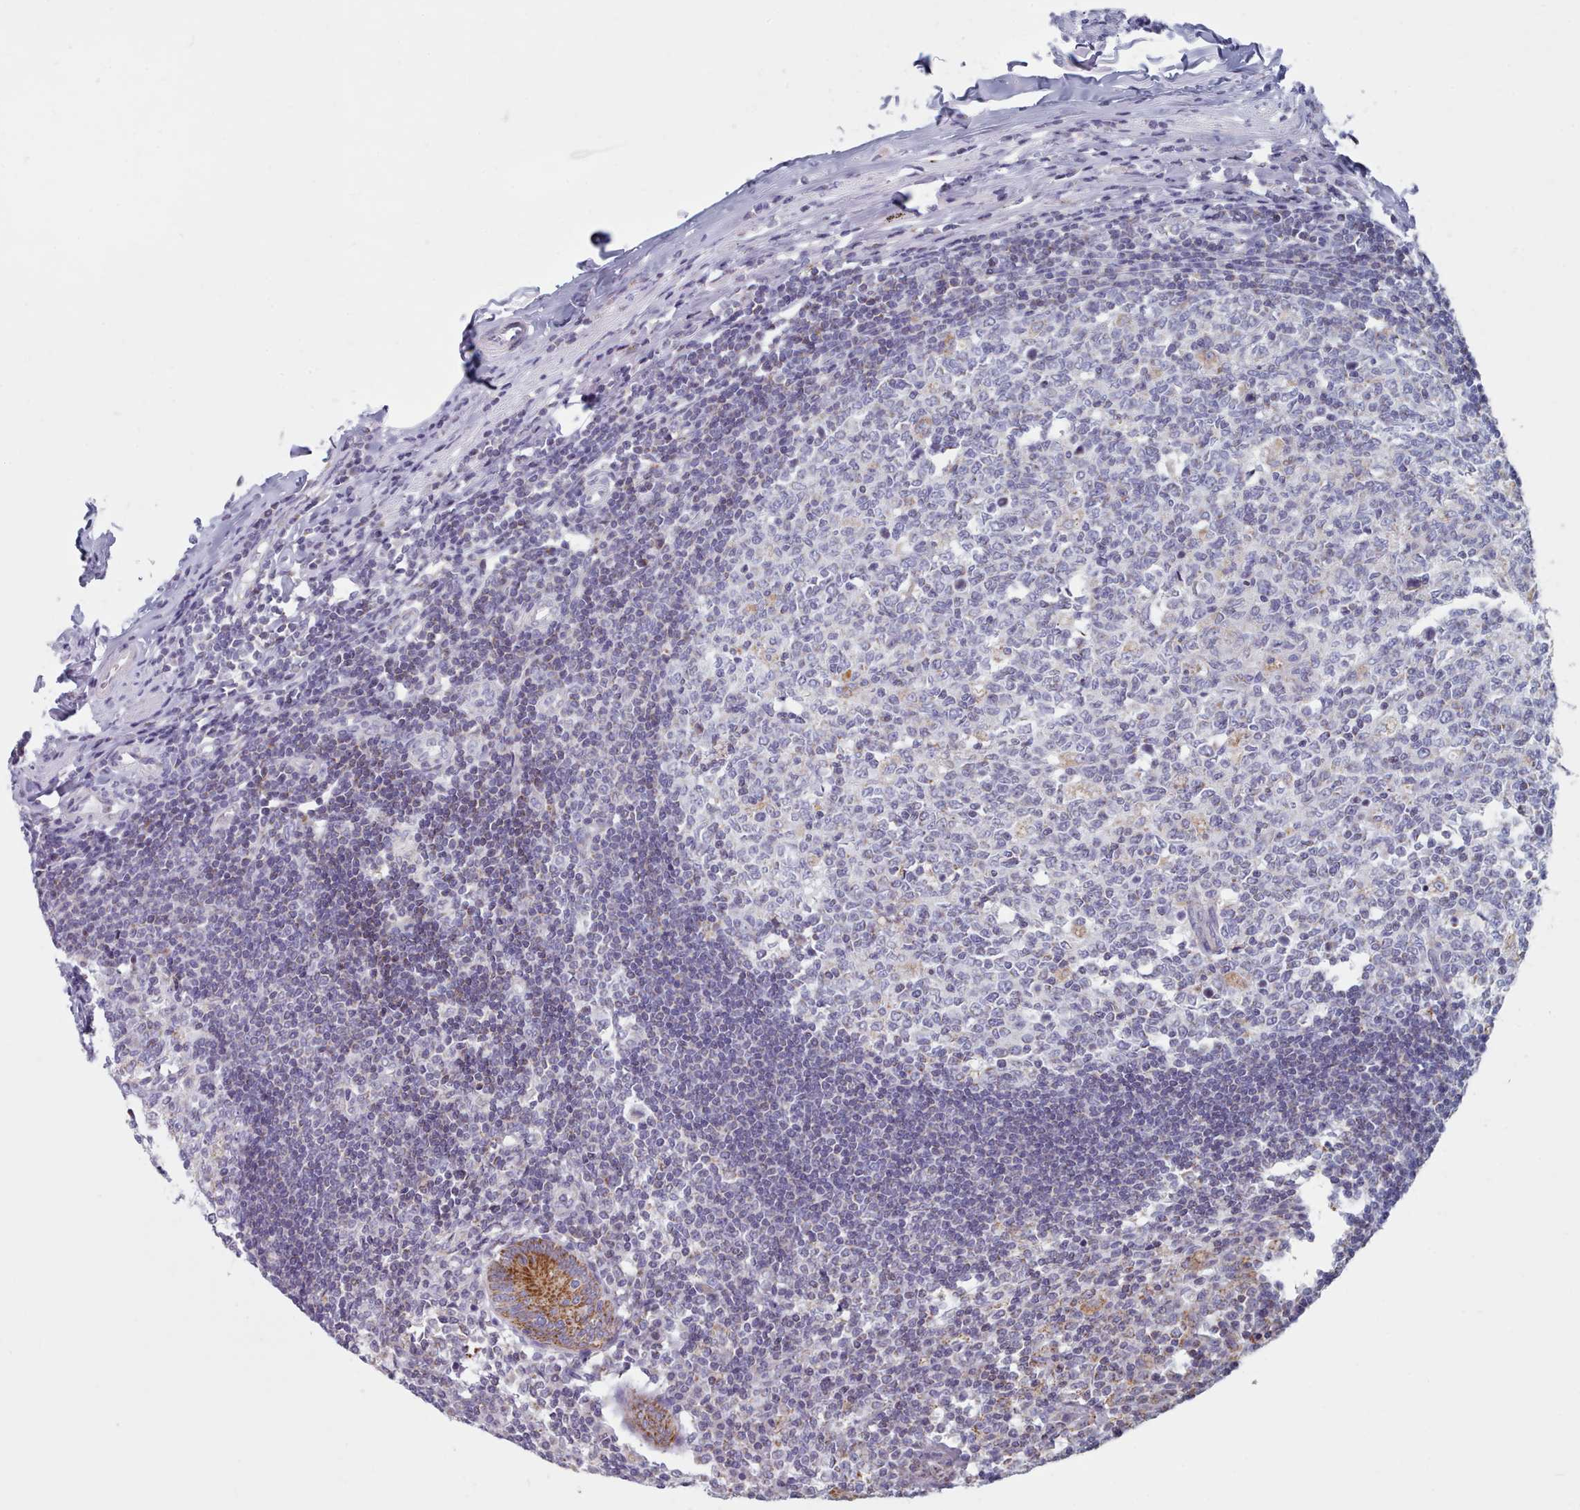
{"staining": {"intensity": "strong", "quantity": ">75%", "location": "cytoplasmic/membranous"}, "tissue": "appendix", "cell_type": "Glandular cells", "image_type": "normal", "snomed": [{"axis": "morphology", "description": "Normal tissue, NOS"}, {"axis": "topography", "description": "Appendix"}], "caption": "Protein staining displays strong cytoplasmic/membranous positivity in about >75% of glandular cells in benign appendix. The protein of interest is shown in brown color, while the nuclei are stained blue.", "gene": "FAM170B", "patient": {"sex": "female", "age": 54}}